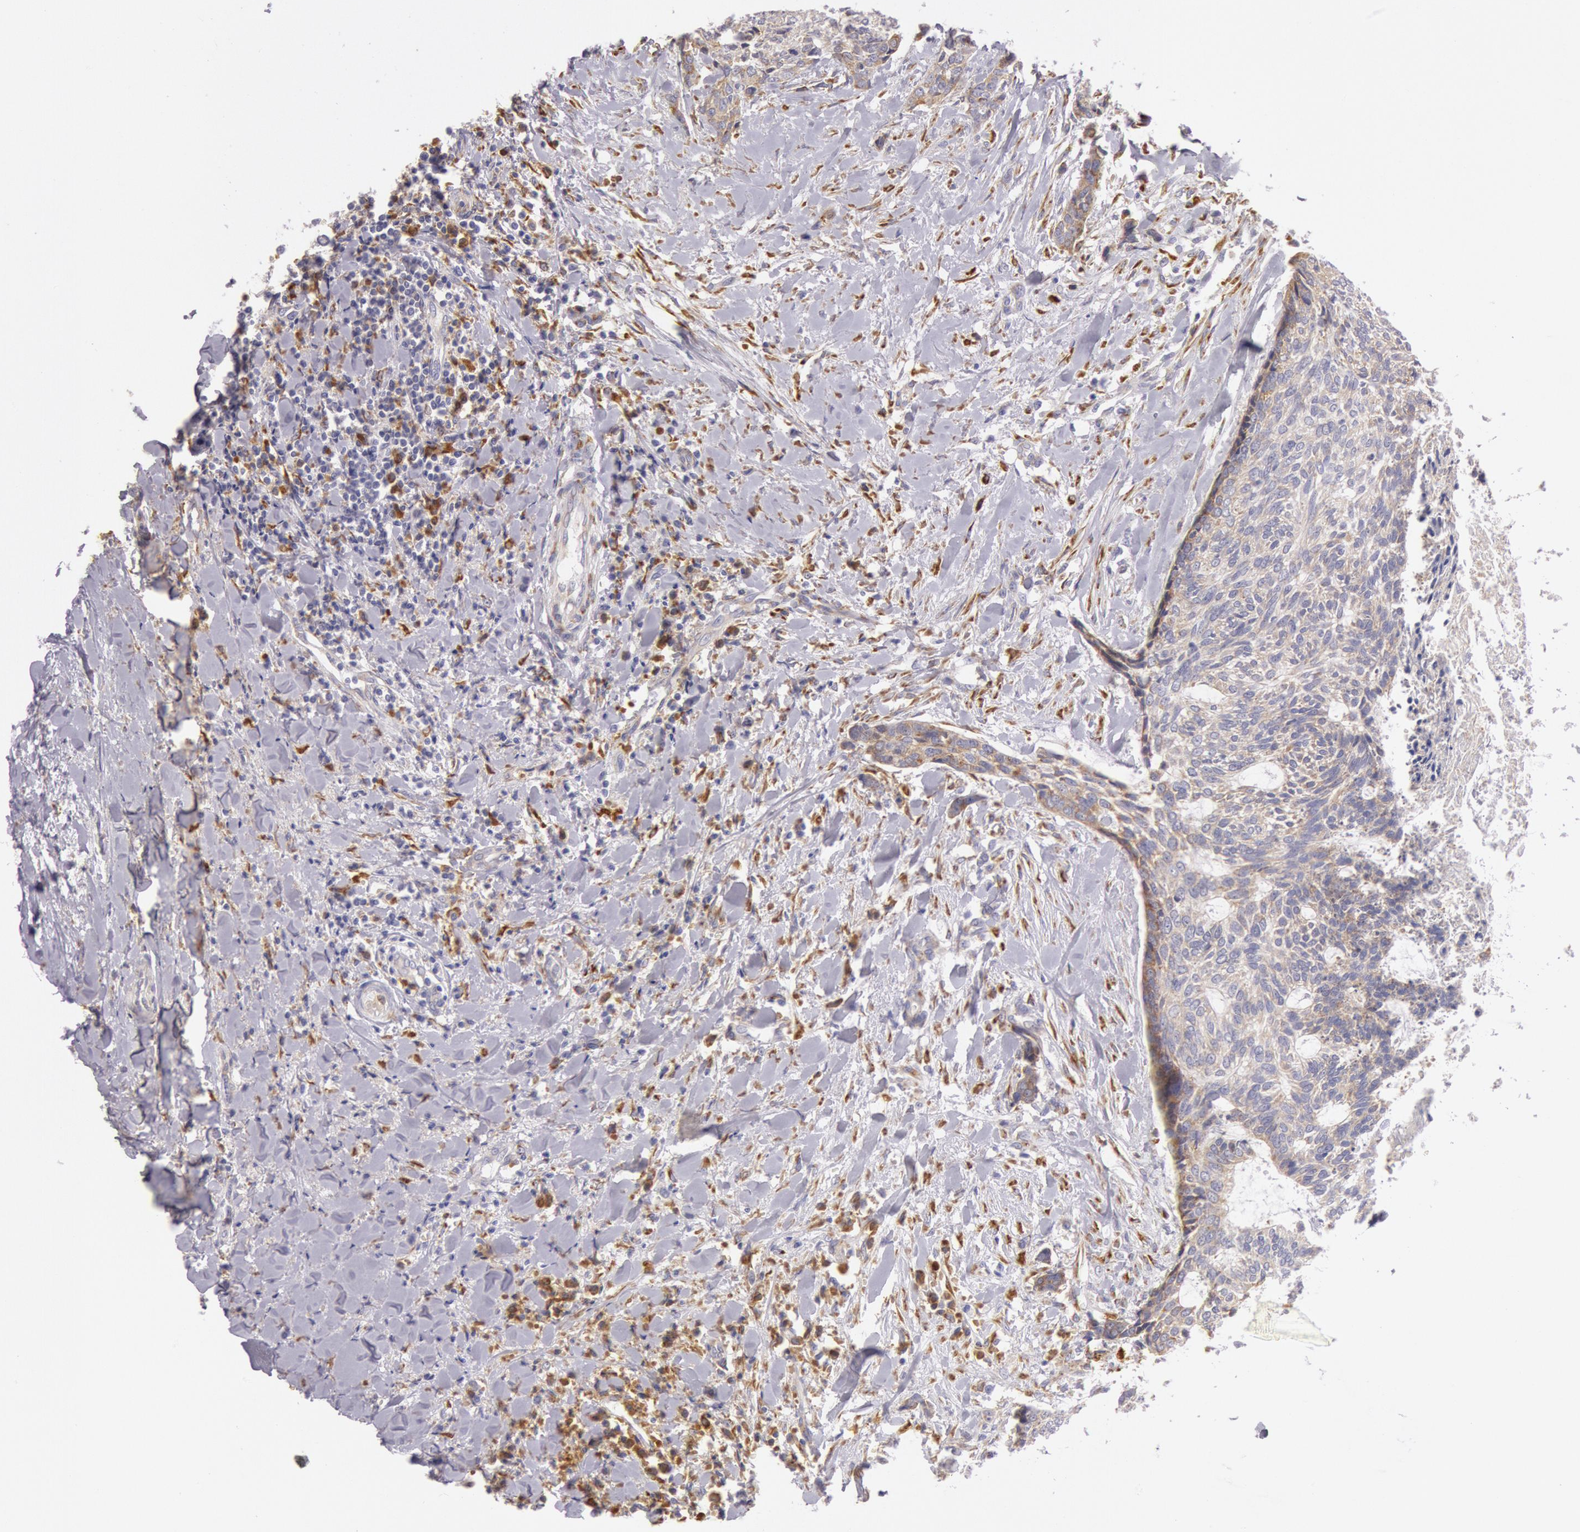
{"staining": {"intensity": "moderate", "quantity": "25%-75%", "location": "cytoplasmic/membranous"}, "tissue": "head and neck cancer", "cell_type": "Tumor cells", "image_type": "cancer", "snomed": [{"axis": "morphology", "description": "Squamous cell carcinoma, NOS"}, {"axis": "topography", "description": "Salivary gland"}, {"axis": "topography", "description": "Head-Neck"}], "caption": "This image shows immunohistochemistry (IHC) staining of squamous cell carcinoma (head and neck), with medium moderate cytoplasmic/membranous staining in about 25%-75% of tumor cells.", "gene": "CIDEB", "patient": {"sex": "male", "age": 70}}